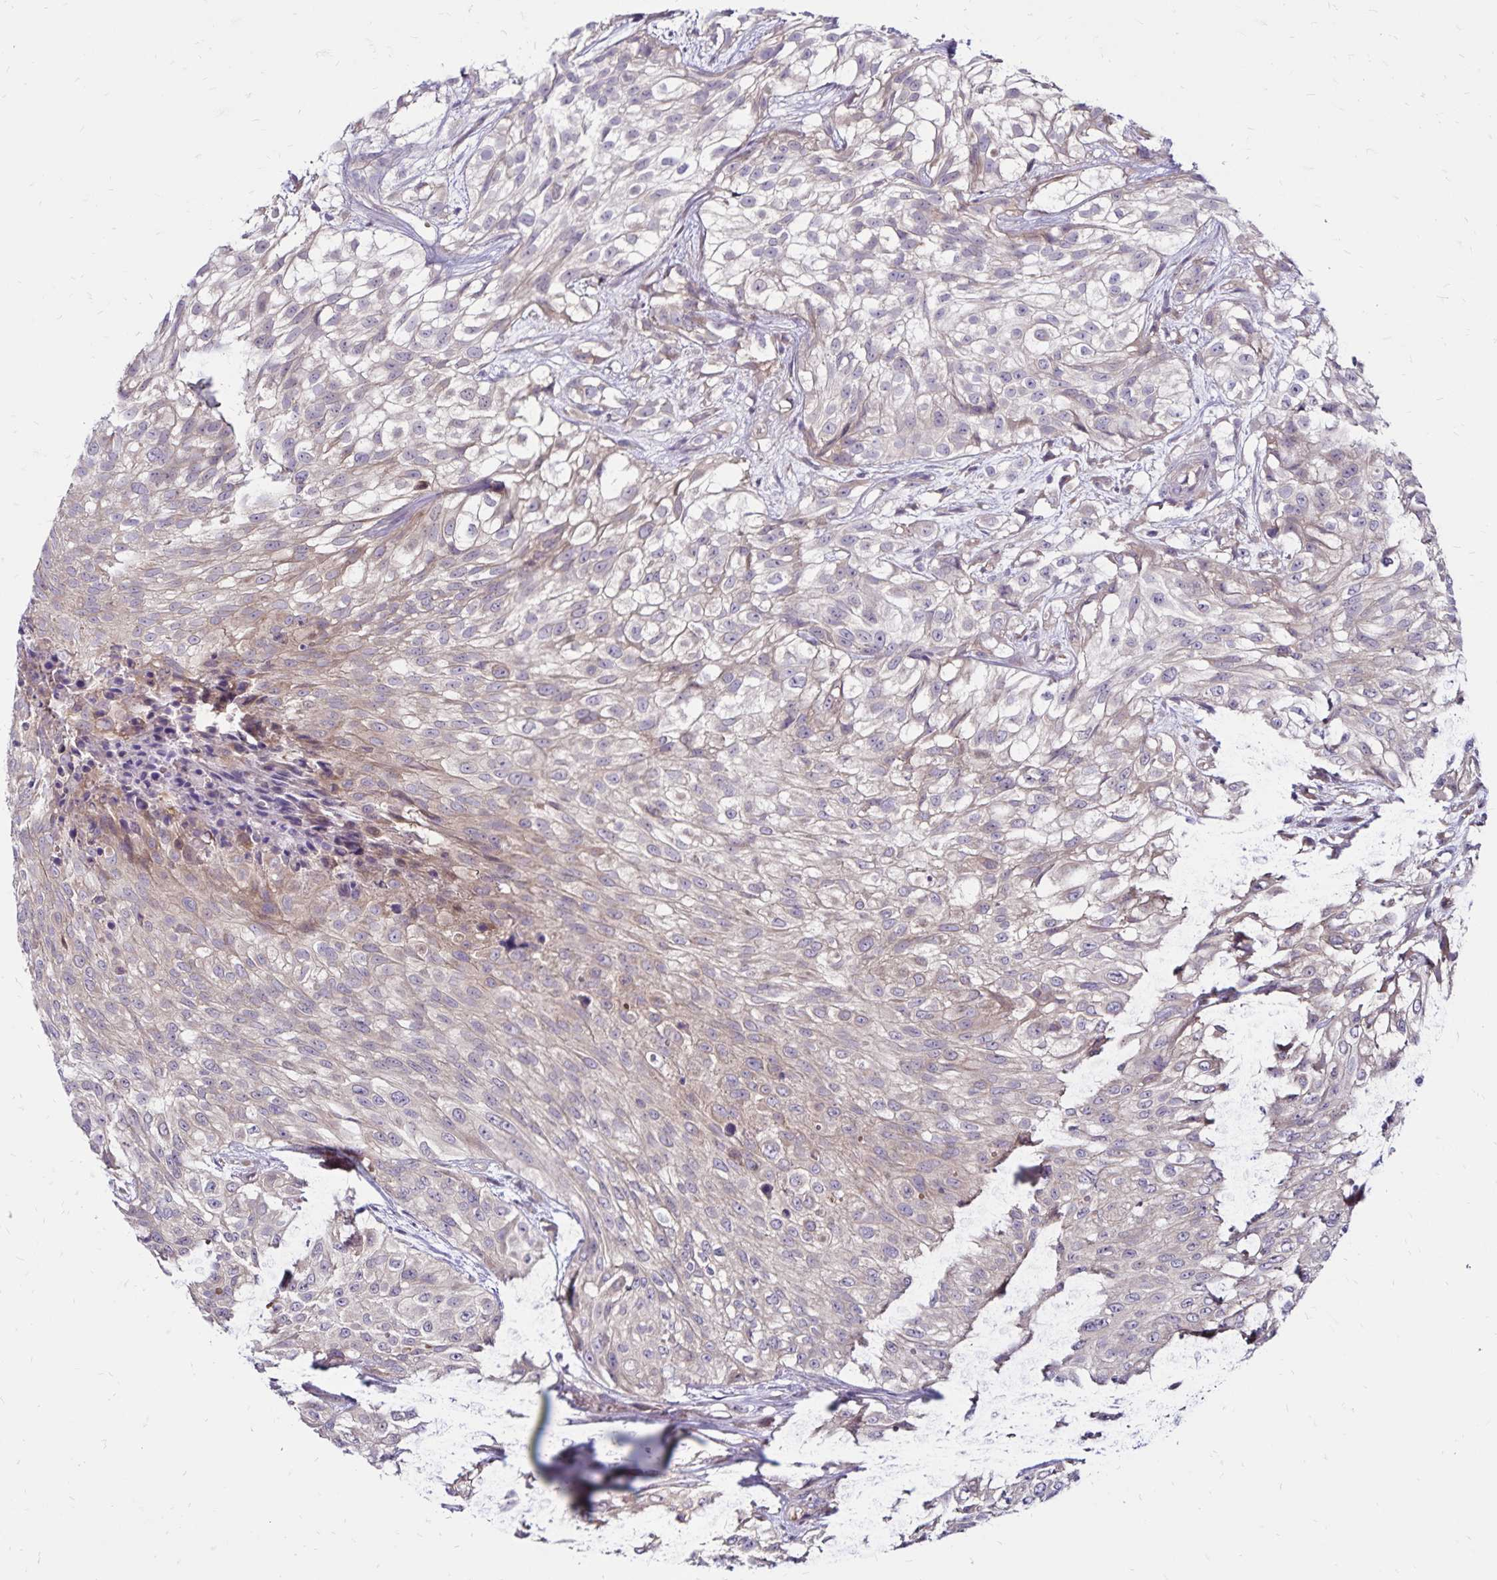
{"staining": {"intensity": "weak", "quantity": "<25%", "location": "cytoplasmic/membranous"}, "tissue": "urothelial cancer", "cell_type": "Tumor cells", "image_type": "cancer", "snomed": [{"axis": "morphology", "description": "Urothelial carcinoma, High grade"}, {"axis": "topography", "description": "Urinary bladder"}], "caption": "An immunohistochemistry micrograph of urothelial cancer is shown. There is no staining in tumor cells of urothelial cancer.", "gene": "FSD1", "patient": {"sex": "male", "age": 56}}